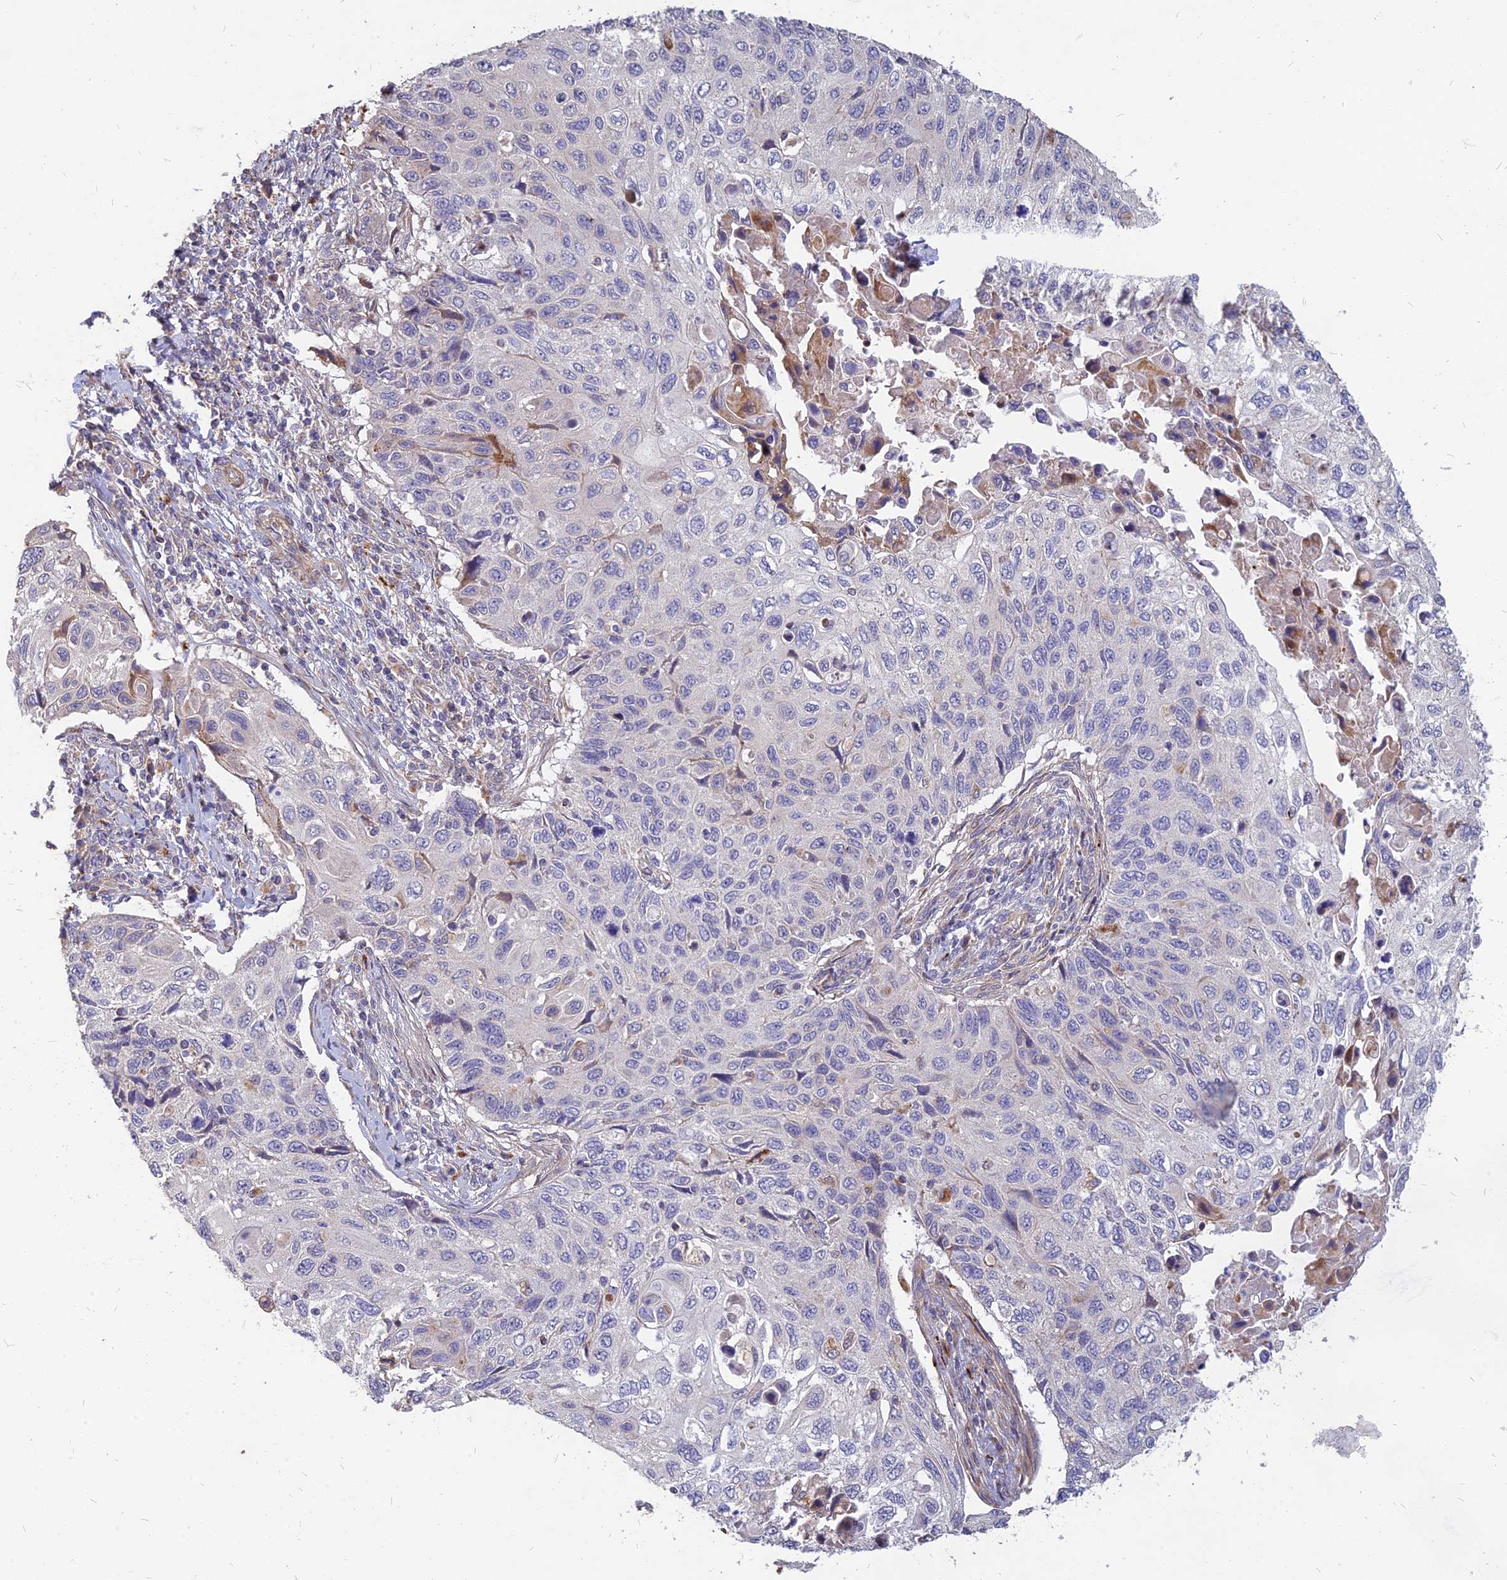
{"staining": {"intensity": "negative", "quantity": "none", "location": "none"}, "tissue": "cervical cancer", "cell_type": "Tumor cells", "image_type": "cancer", "snomed": [{"axis": "morphology", "description": "Squamous cell carcinoma, NOS"}, {"axis": "topography", "description": "Cervix"}], "caption": "There is no significant staining in tumor cells of squamous cell carcinoma (cervical).", "gene": "ST3GAL6", "patient": {"sex": "female", "age": 70}}